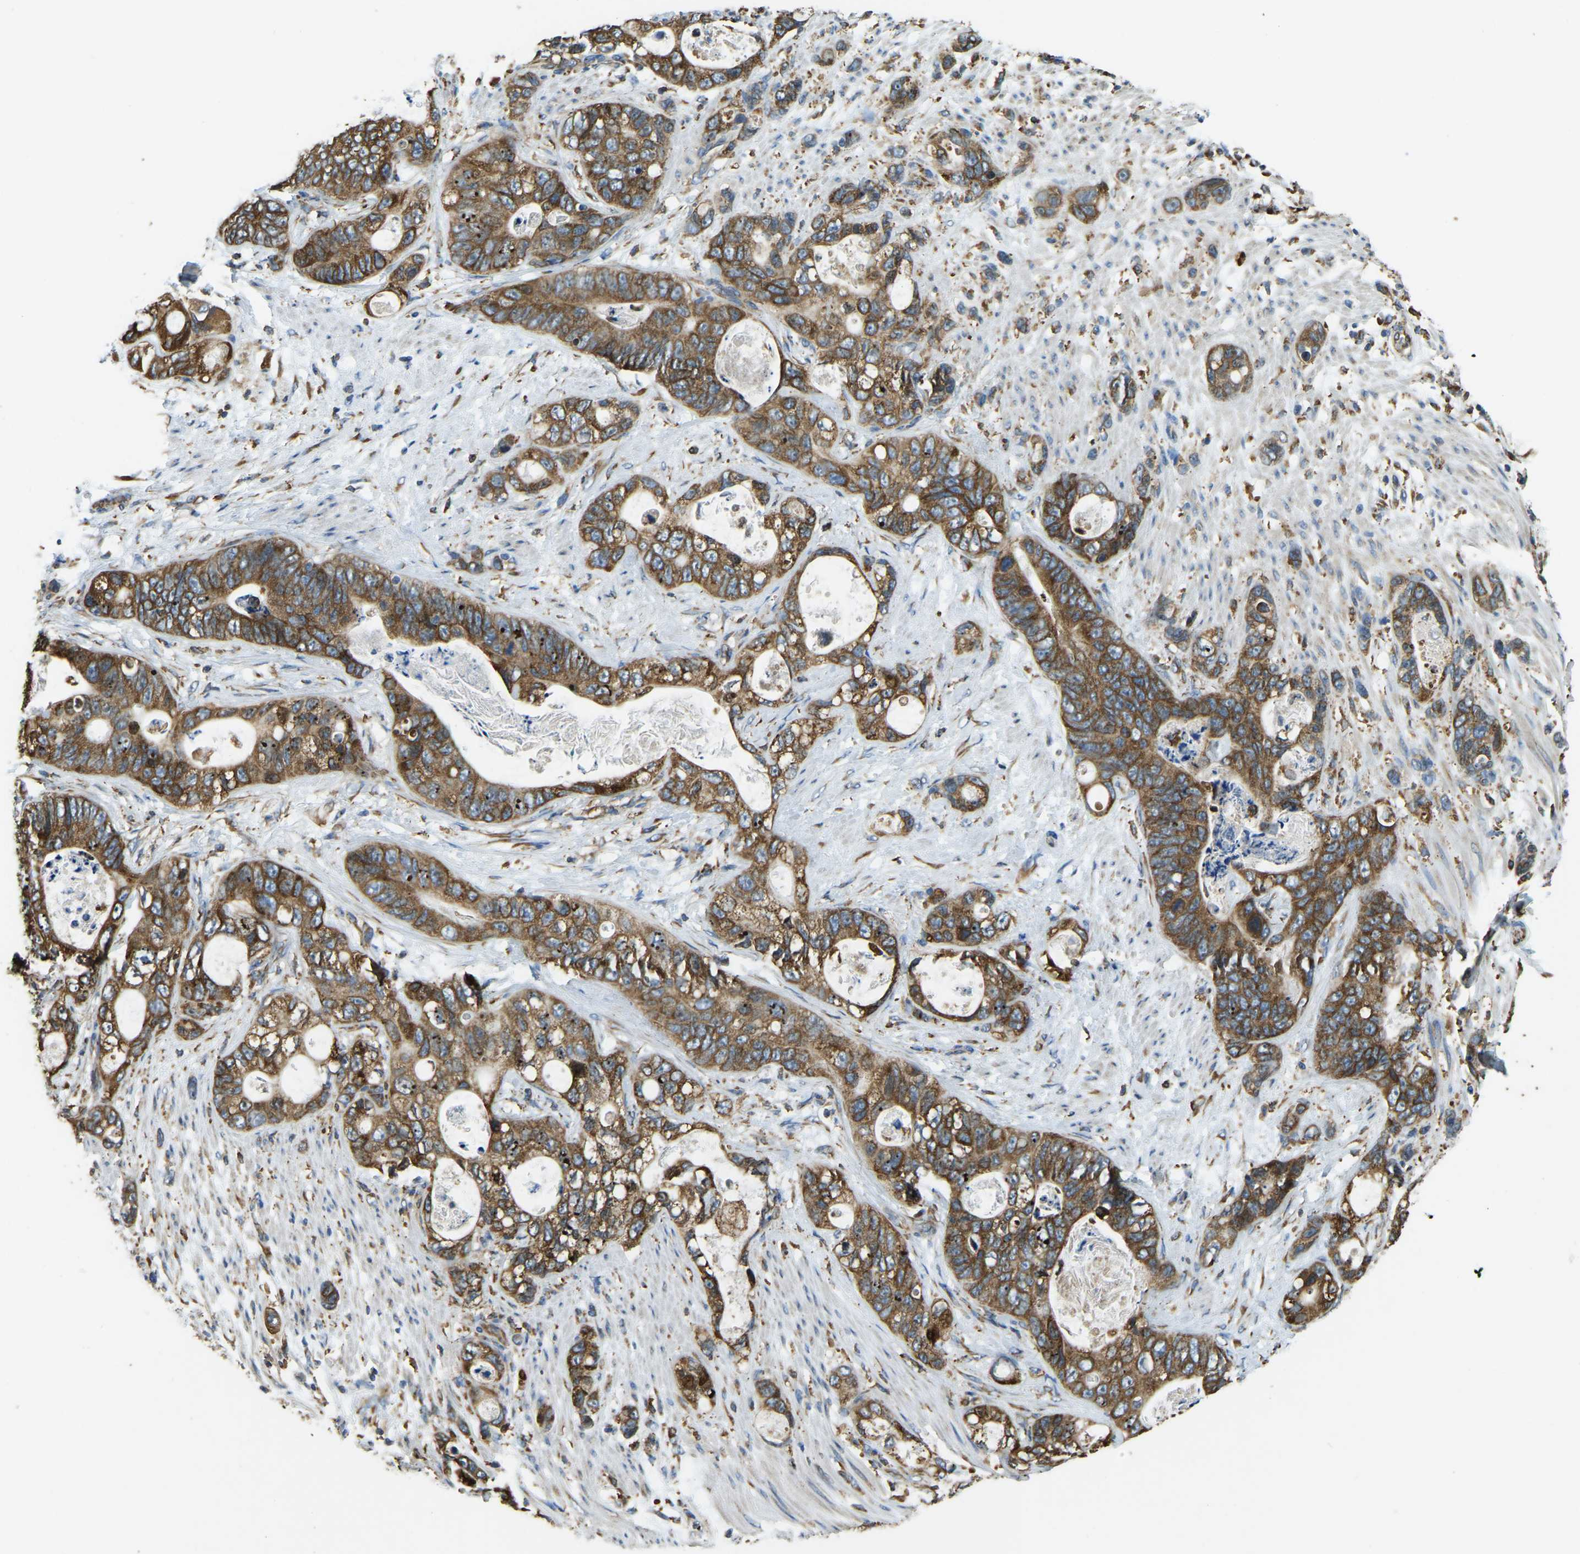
{"staining": {"intensity": "moderate", "quantity": ">75%", "location": "cytoplasmic/membranous"}, "tissue": "stomach cancer", "cell_type": "Tumor cells", "image_type": "cancer", "snomed": [{"axis": "morphology", "description": "Normal tissue, NOS"}, {"axis": "morphology", "description": "Adenocarcinoma, NOS"}, {"axis": "topography", "description": "Stomach"}], "caption": "A brown stain labels moderate cytoplasmic/membranous expression of a protein in human stomach cancer (adenocarcinoma) tumor cells. (DAB IHC, brown staining for protein, blue staining for nuclei).", "gene": "RNF115", "patient": {"sex": "female", "age": 89}}